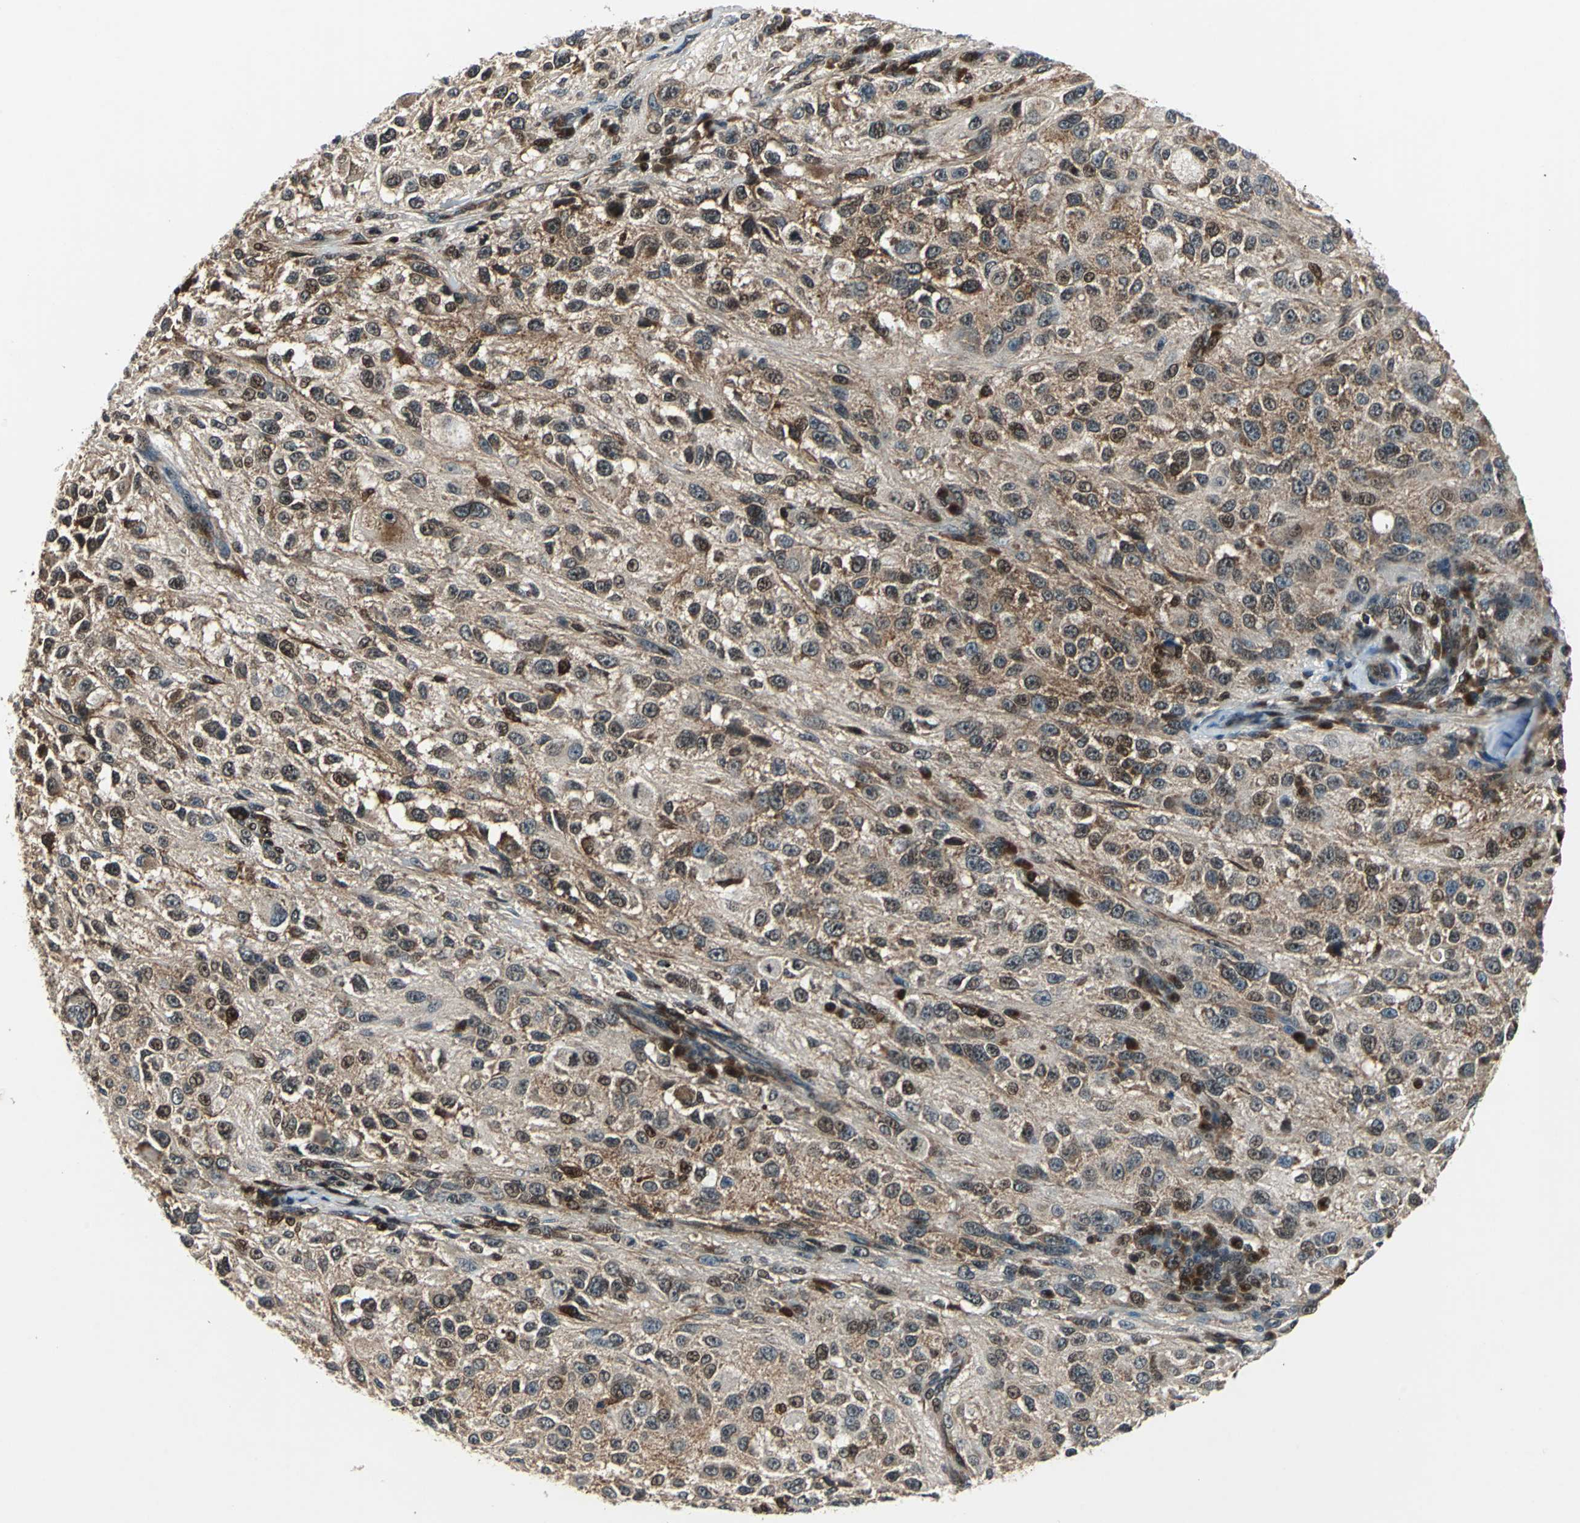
{"staining": {"intensity": "moderate", "quantity": "25%-75%", "location": "cytoplasmic/membranous,nuclear"}, "tissue": "melanoma", "cell_type": "Tumor cells", "image_type": "cancer", "snomed": [{"axis": "morphology", "description": "Necrosis, NOS"}, {"axis": "morphology", "description": "Malignant melanoma, NOS"}, {"axis": "topography", "description": "Skin"}], "caption": "Immunohistochemical staining of melanoma reveals medium levels of moderate cytoplasmic/membranous and nuclear expression in about 25%-75% of tumor cells. Nuclei are stained in blue.", "gene": "AATF", "patient": {"sex": "female", "age": 87}}